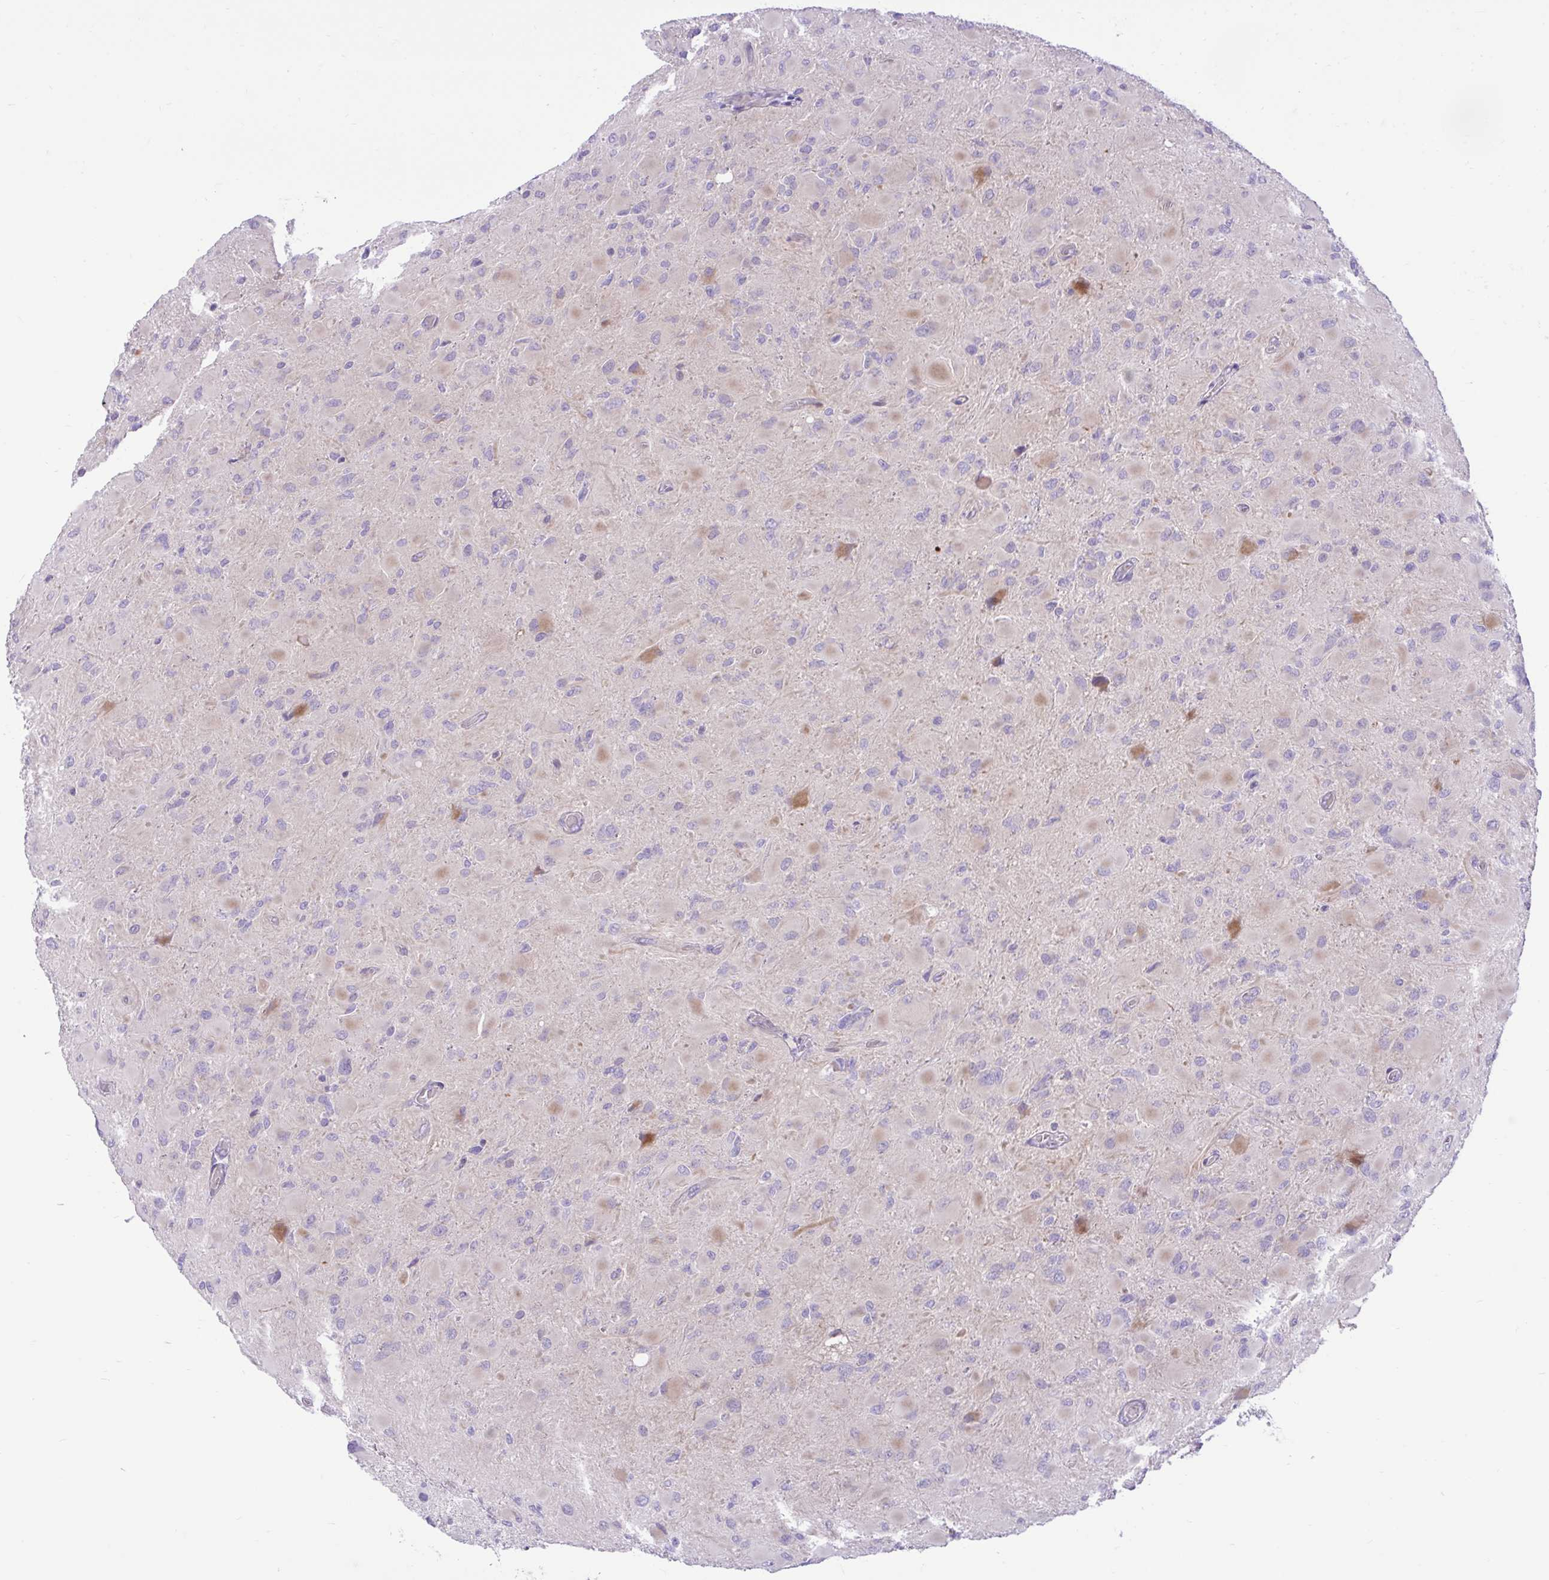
{"staining": {"intensity": "moderate", "quantity": "<25%", "location": "cytoplasmic/membranous"}, "tissue": "glioma", "cell_type": "Tumor cells", "image_type": "cancer", "snomed": [{"axis": "morphology", "description": "Glioma, malignant, High grade"}, {"axis": "topography", "description": "Cerebral cortex"}], "caption": "This micrograph reveals immunohistochemistry (IHC) staining of high-grade glioma (malignant), with low moderate cytoplasmic/membranous expression in approximately <25% of tumor cells.", "gene": "ZNF101", "patient": {"sex": "female", "age": 36}}